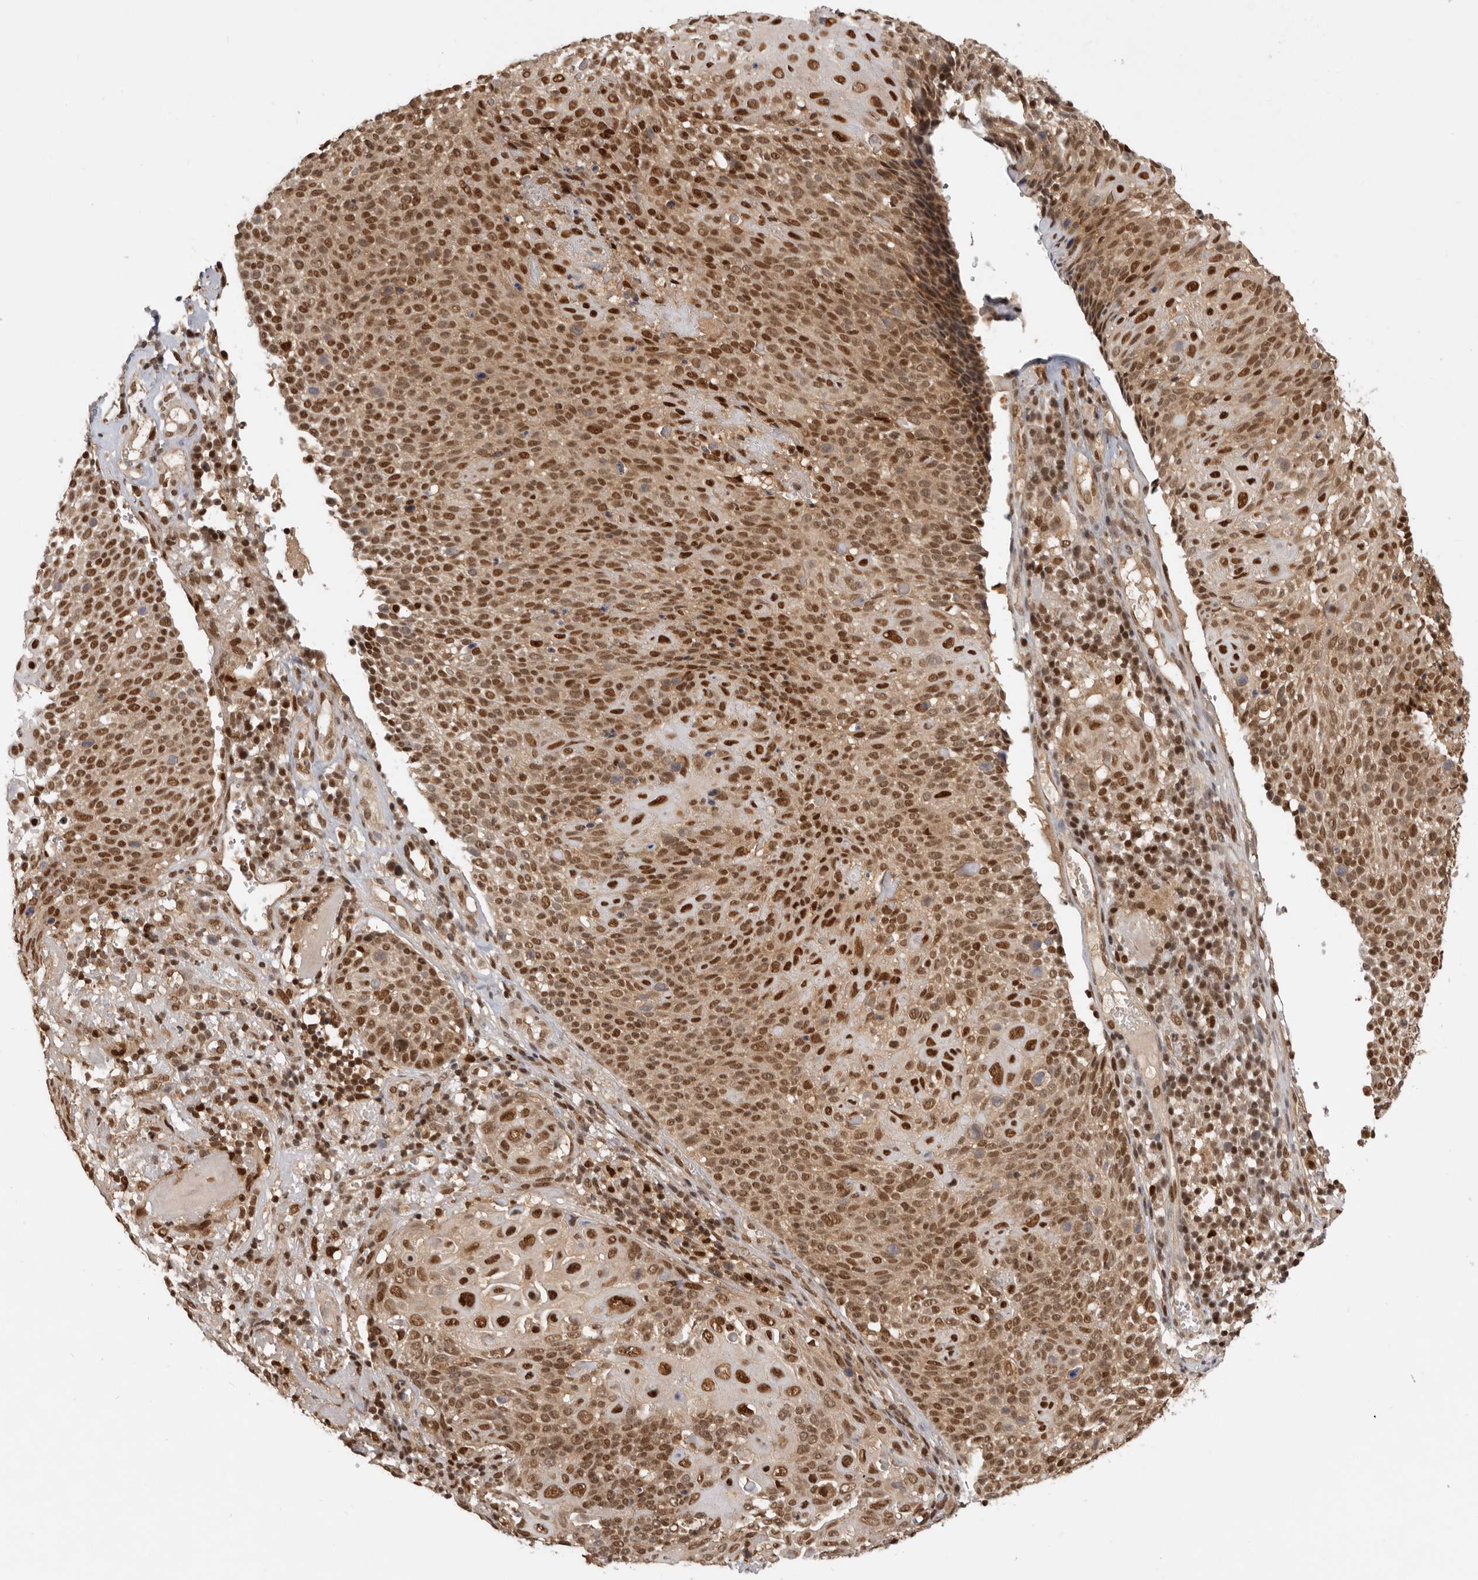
{"staining": {"intensity": "strong", "quantity": ">75%", "location": "cytoplasmic/membranous,nuclear"}, "tissue": "cervical cancer", "cell_type": "Tumor cells", "image_type": "cancer", "snomed": [{"axis": "morphology", "description": "Squamous cell carcinoma, NOS"}, {"axis": "topography", "description": "Cervix"}], "caption": "There is high levels of strong cytoplasmic/membranous and nuclear expression in tumor cells of squamous cell carcinoma (cervical), as demonstrated by immunohistochemical staining (brown color).", "gene": "ADPRS", "patient": {"sex": "female", "age": 74}}